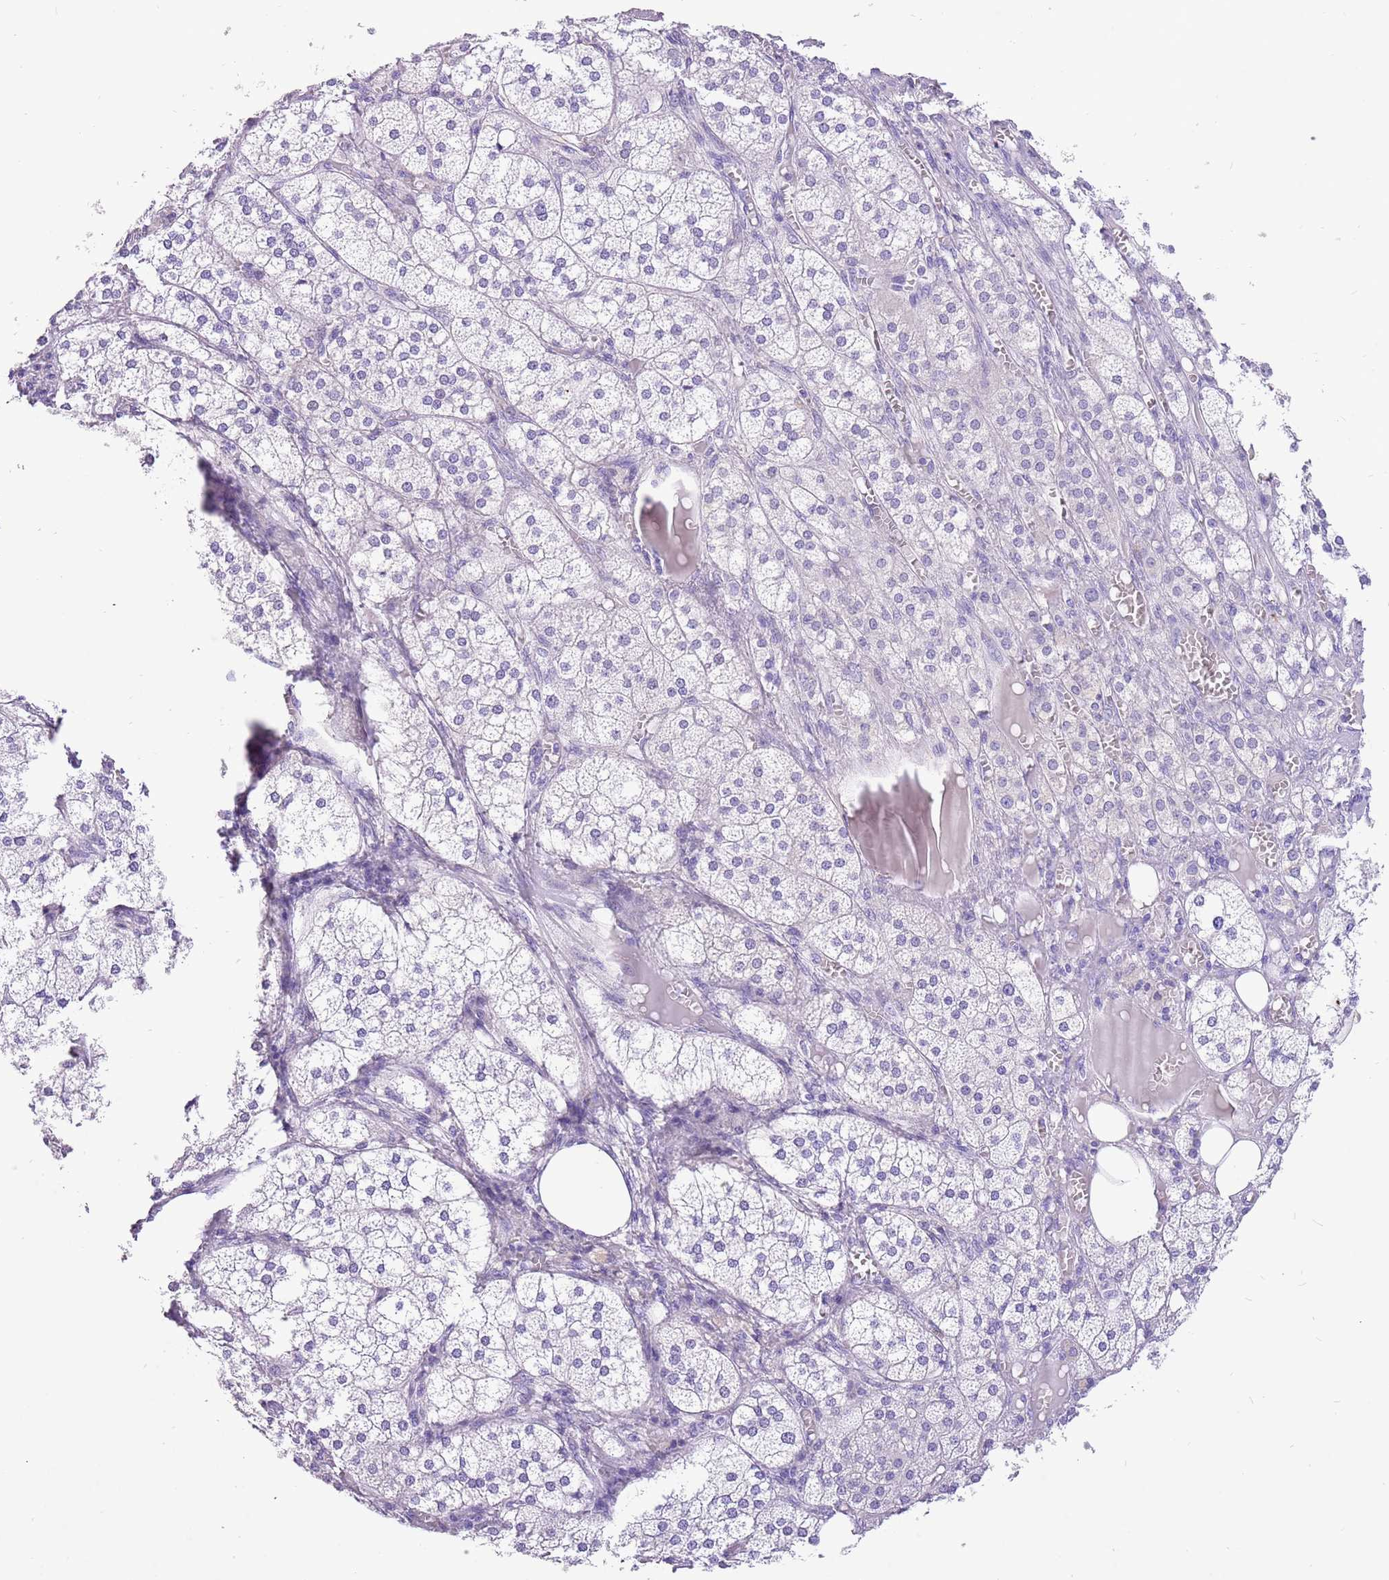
{"staining": {"intensity": "negative", "quantity": "none", "location": "none"}, "tissue": "adrenal gland", "cell_type": "Glandular cells", "image_type": "normal", "snomed": [{"axis": "morphology", "description": "Normal tissue, NOS"}, {"axis": "topography", "description": "Adrenal gland"}], "caption": "The histopathology image reveals no significant positivity in glandular cells of adrenal gland.", "gene": "R3HDM4", "patient": {"sex": "female", "age": 61}}